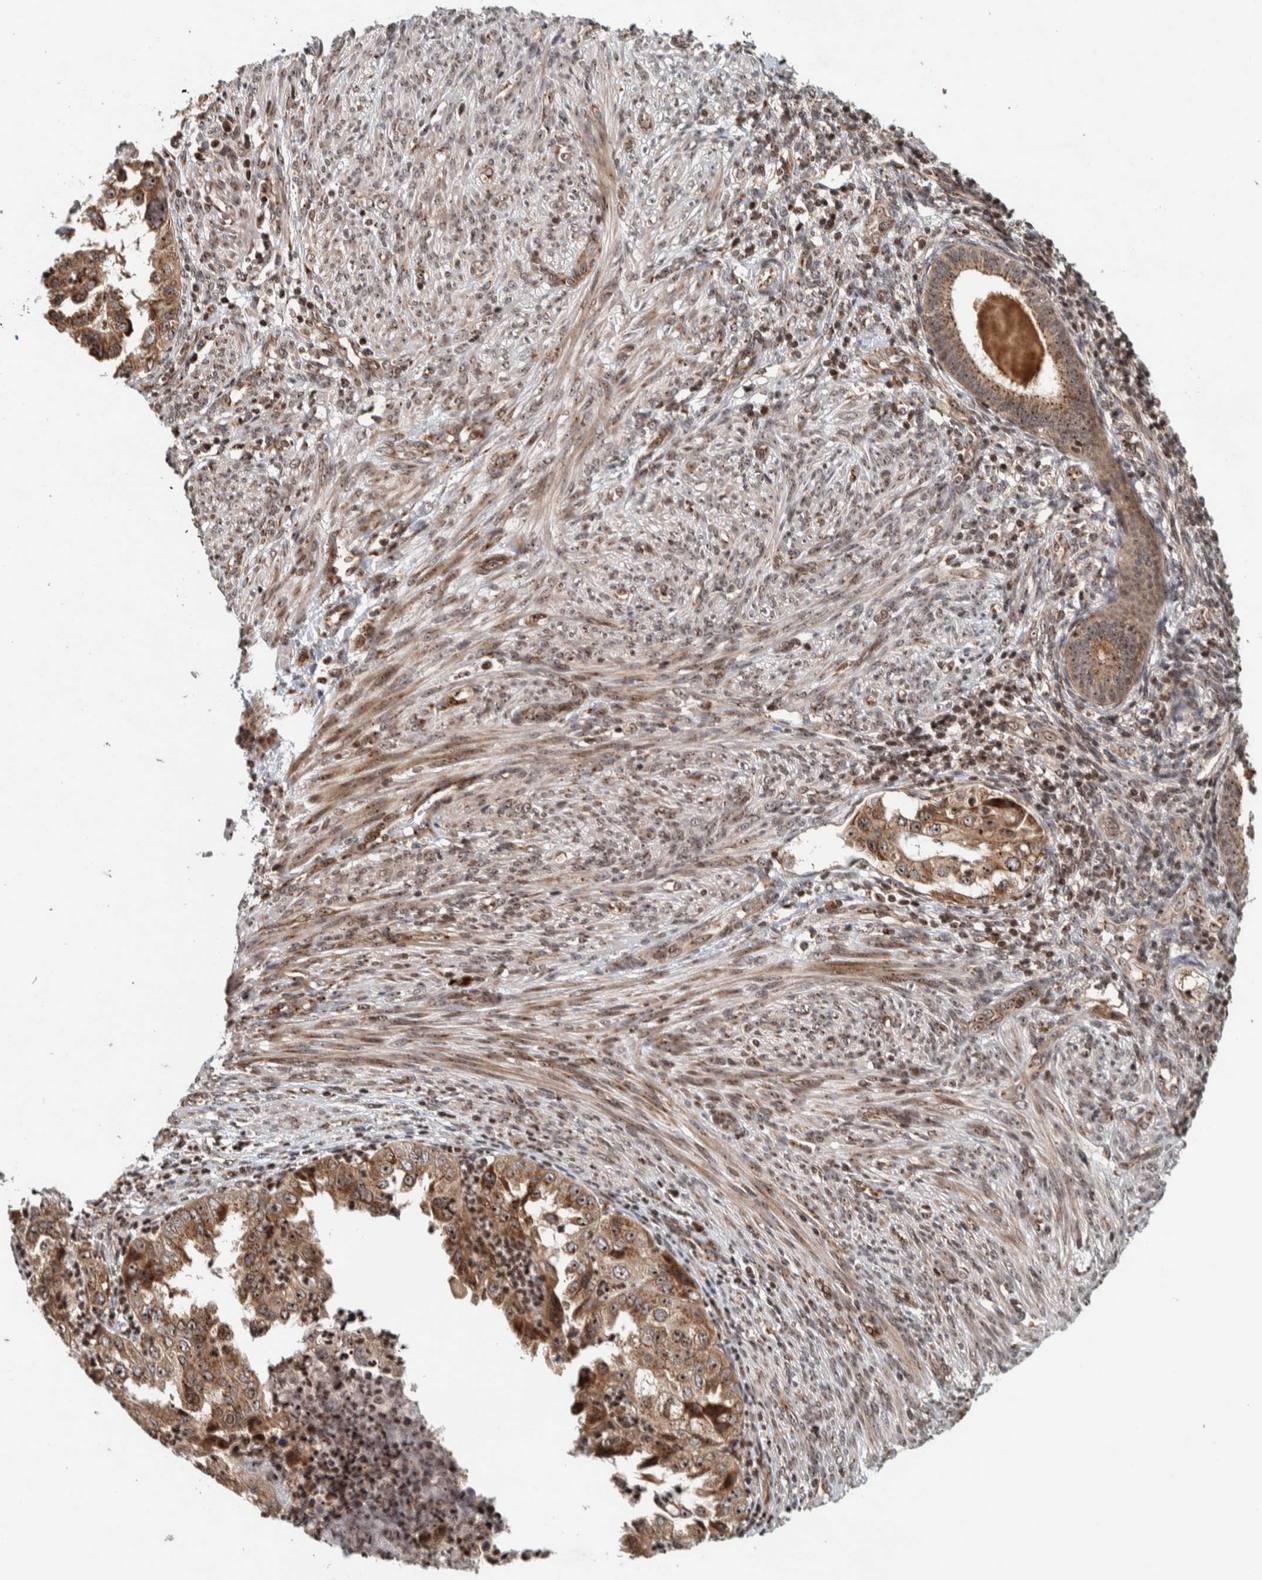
{"staining": {"intensity": "moderate", "quantity": ">75%", "location": "cytoplasmic/membranous,nuclear"}, "tissue": "endometrial cancer", "cell_type": "Tumor cells", "image_type": "cancer", "snomed": [{"axis": "morphology", "description": "Adenocarcinoma, NOS"}, {"axis": "topography", "description": "Endometrium"}], "caption": "Endometrial cancer stained with a brown dye reveals moderate cytoplasmic/membranous and nuclear positive positivity in about >75% of tumor cells.", "gene": "CCDC182", "patient": {"sex": "female", "age": 85}}